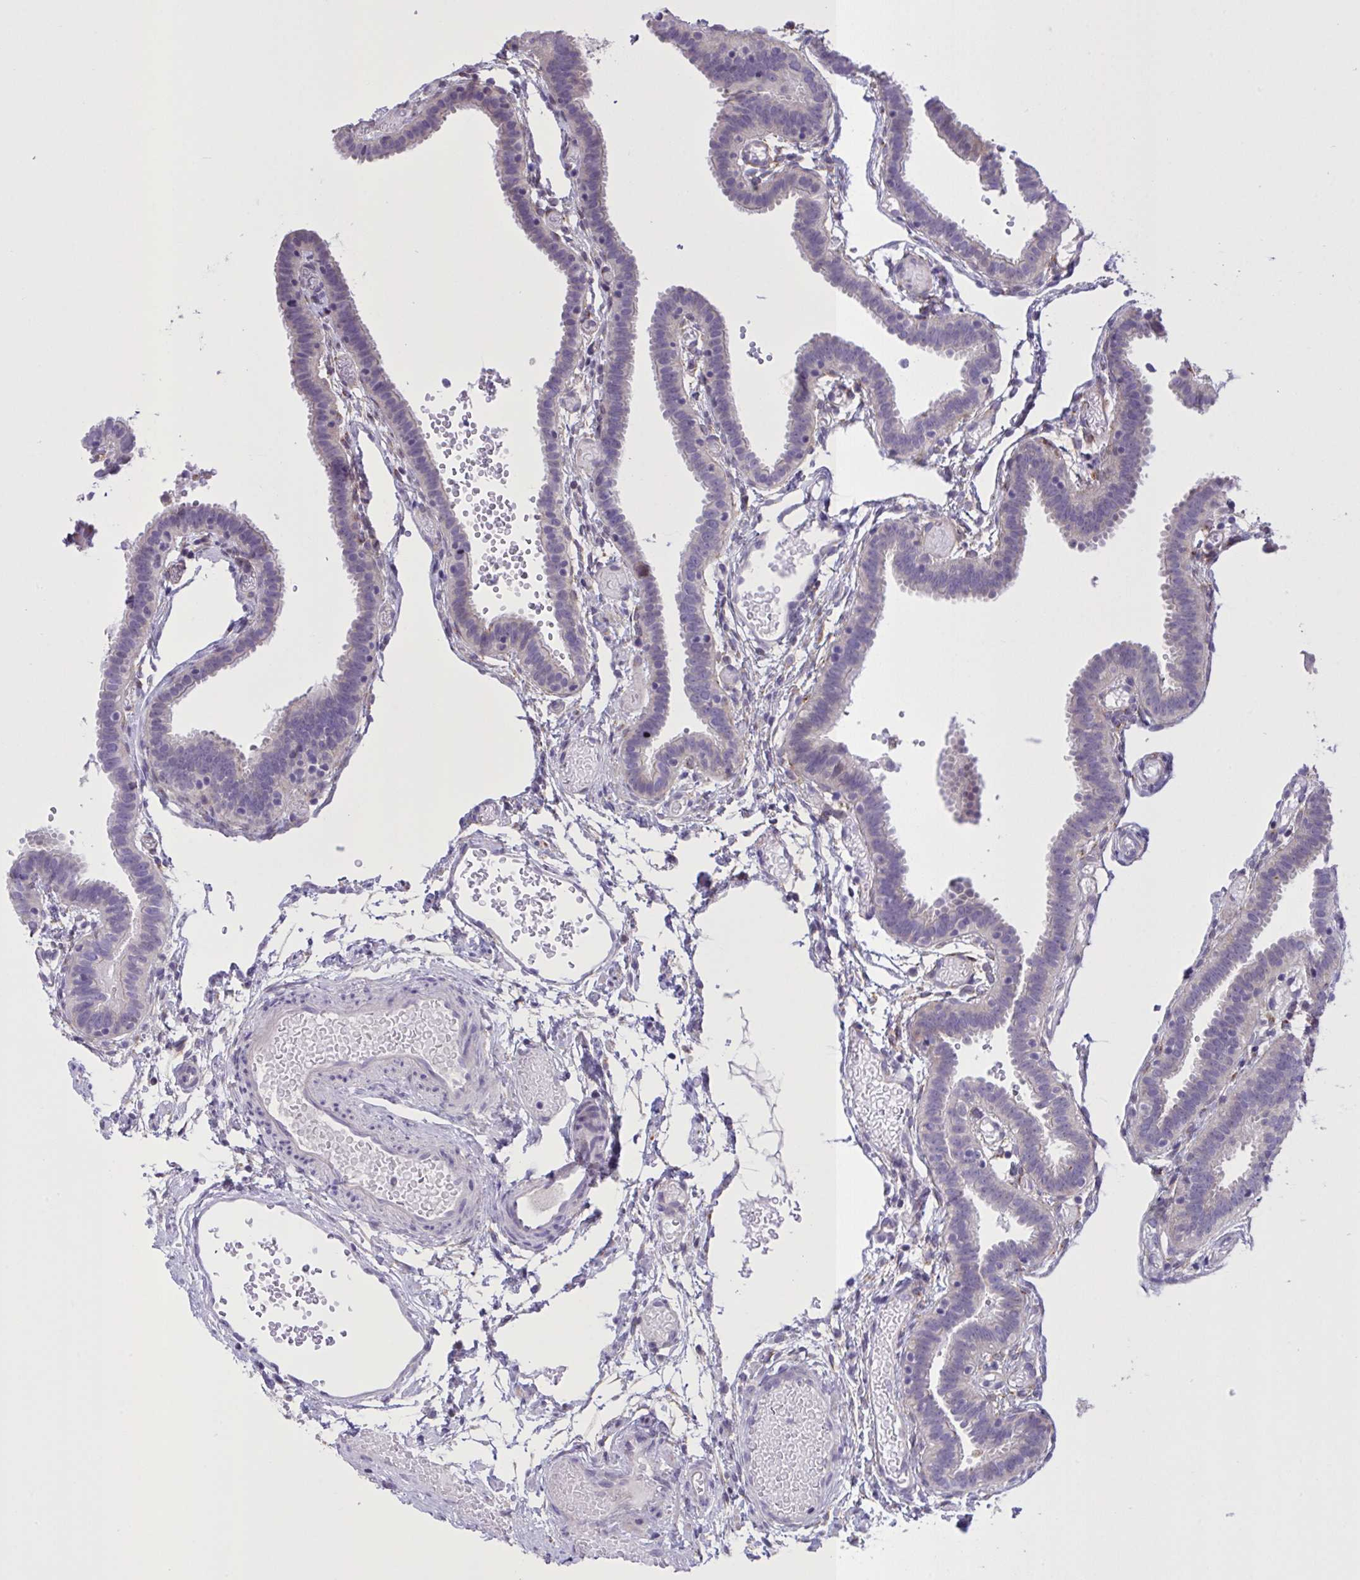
{"staining": {"intensity": "negative", "quantity": "none", "location": "none"}, "tissue": "fallopian tube", "cell_type": "Glandular cells", "image_type": "normal", "snomed": [{"axis": "morphology", "description": "Normal tissue, NOS"}, {"axis": "topography", "description": "Fallopian tube"}], "caption": "Glandular cells show no significant protein positivity in benign fallopian tube. (Stains: DAB (3,3'-diaminobenzidine) IHC with hematoxylin counter stain, Microscopy: brightfield microscopy at high magnification).", "gene": "MRGPRX2", "patient": {"sex": "female", "age": 37}}